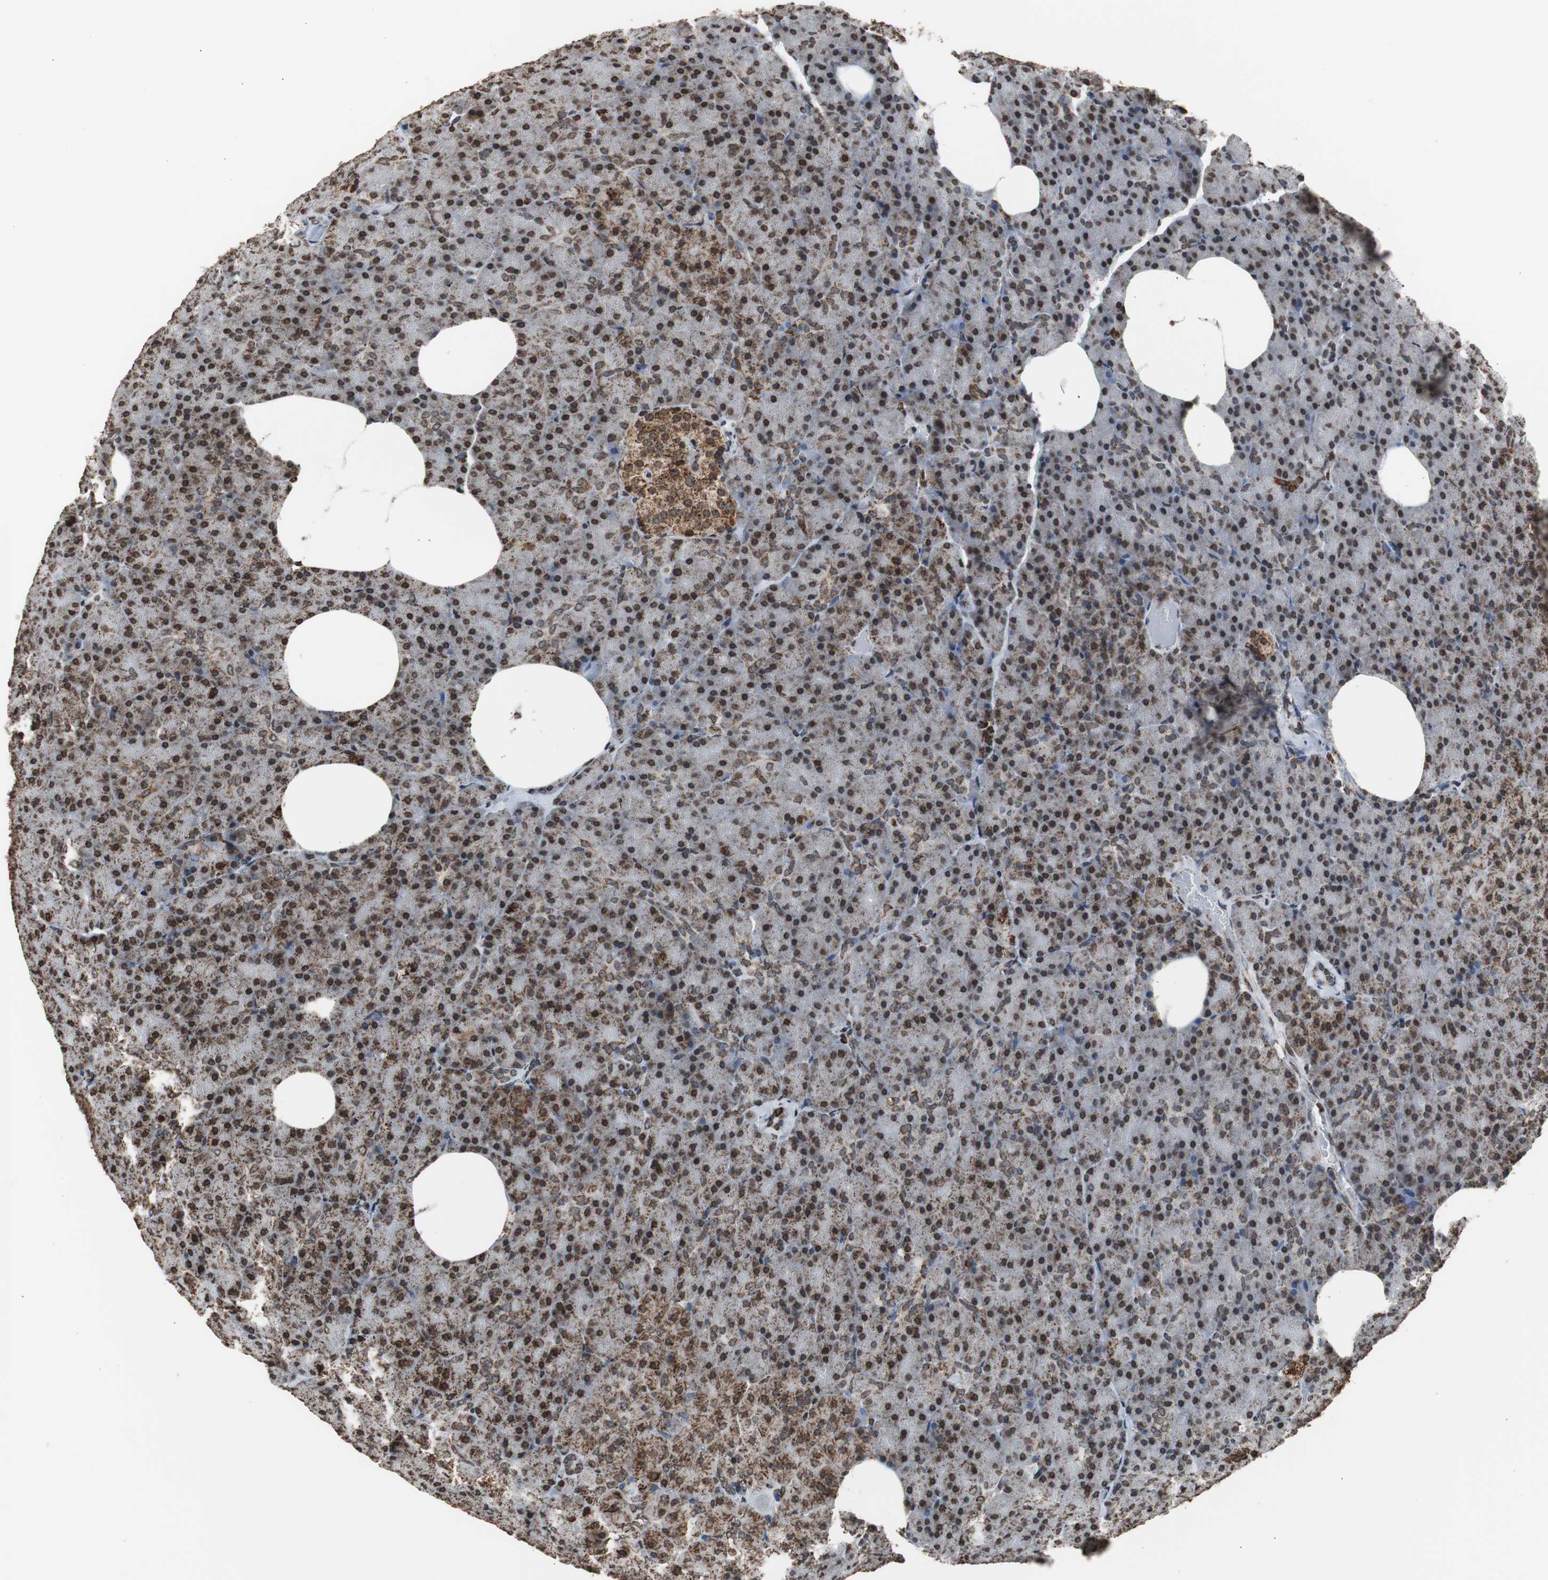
{"staining": {"intensity": "strong", "quantity": ">75%", "location": "cytoplasmic/membranous"}, "tissue": "pancreas", "cell_type": "Exocrine glandular cells", "image_type": "normal", "snomed": [{"axis": "morphology", "description": "Normal tissue, NOS"}, {"axis": "topography", "description": "Pancreas"}], "caption": "About >75% of exocrine glandular cells in benign human pancreas exhibit strong cytoplasmic/membranous protein staining as visualized by brown immunohistochemical staining.", "gene": "HSPA9", "patient": {"sex": "female", "age": 35}}